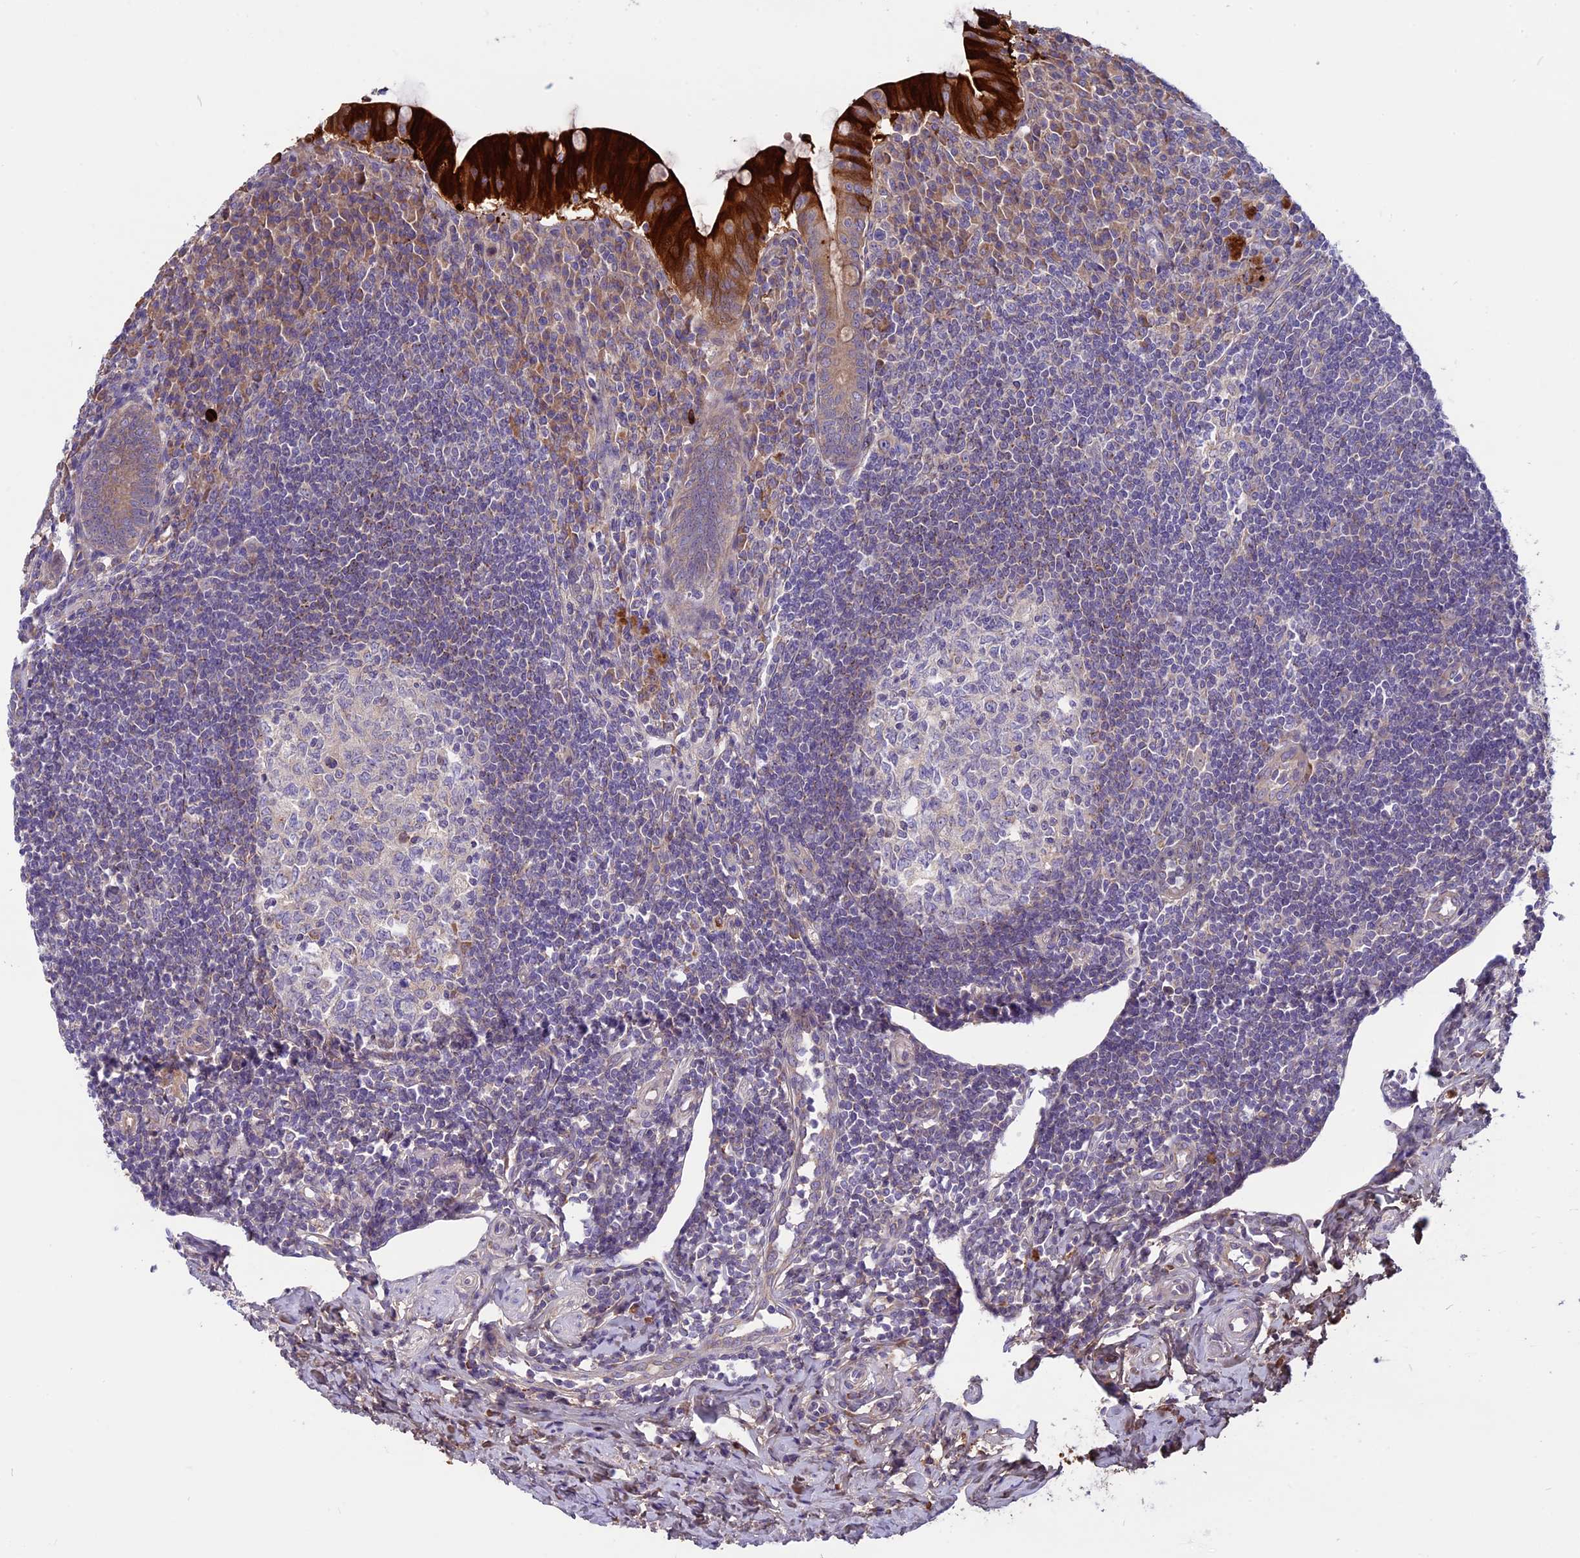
{"staining": {"intensity": "strong", "quantity": "25%-75%", "location": "cytoplasmic/membranous"}, "tissue": "appendix", "cell_type": "Glandular cells", "image_type": "normal", "snomed": [{"axis": "morphology", "description": "Normal tissue, NOS"}, {"axis": "topography", "description": "Appendix"}], "caption": "Brown immunohistochemical staining in normal human appendix reveals strong cytoplasmic/membranous expression in about 25%-75% of glandular cells.", "gene": "DCTN5", "patient": {"sex": "female", "age": 33}}